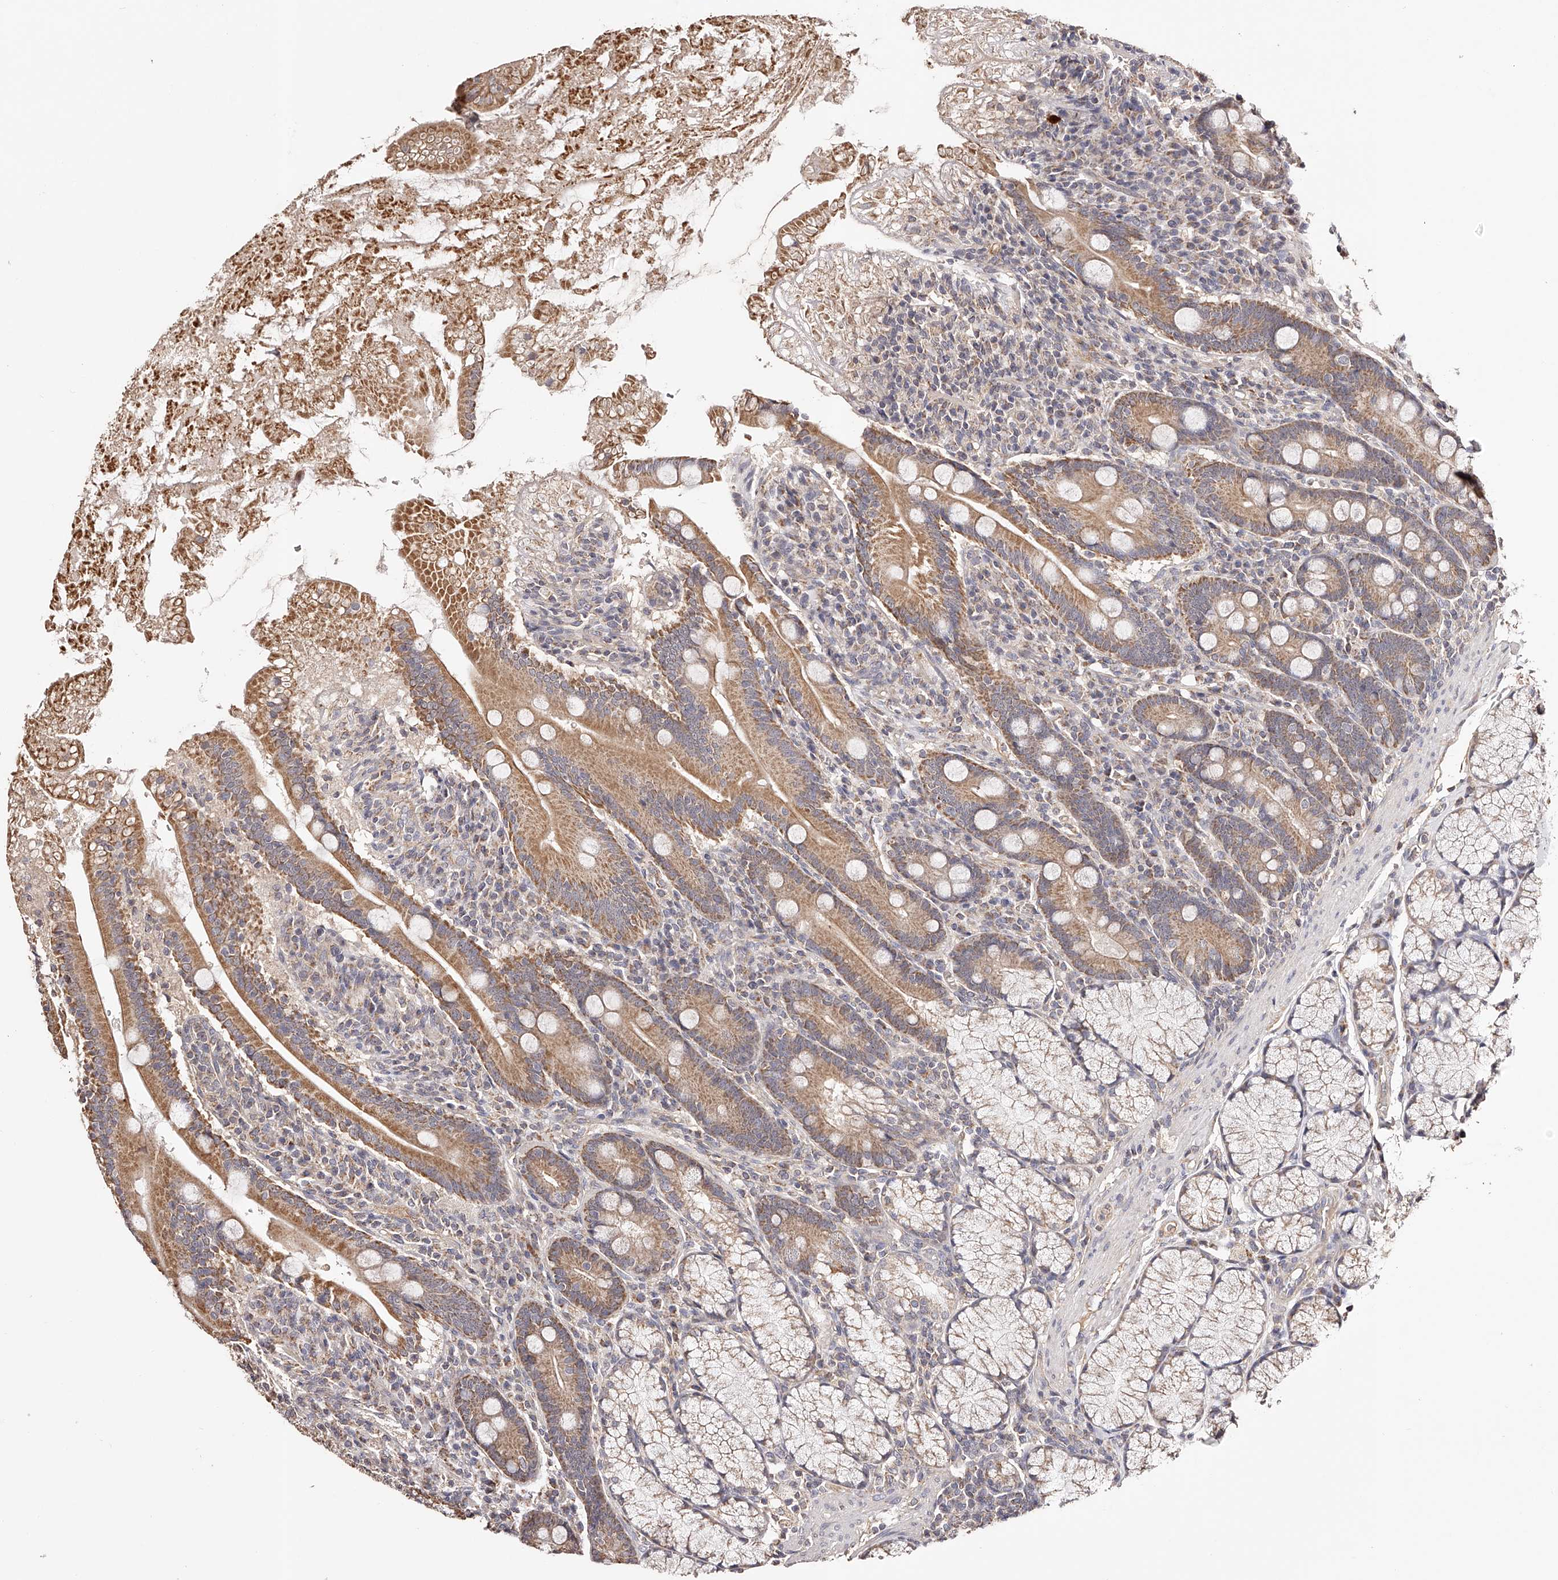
{"staining": {"intensity": "moderate", "quantity": ">75%", "location": "cytoplasmic/membranous"}, "tissue": "duodenum", "cell_type": "Glandular cells", "image_type": "normal", "snomed": [{"axis": "morphology", "description": "Normal tissue, NOS"}, {"axis": "topography", "description": "Duodenum"}], "caption": "Unremarkable duodenum reveals moderate cytoplasmic/membranous expression in about >75% of glandular cells, visualized by immunohistochemistry.", "gene": "USP21", "patient": {"sex": "male", "age": 35}}